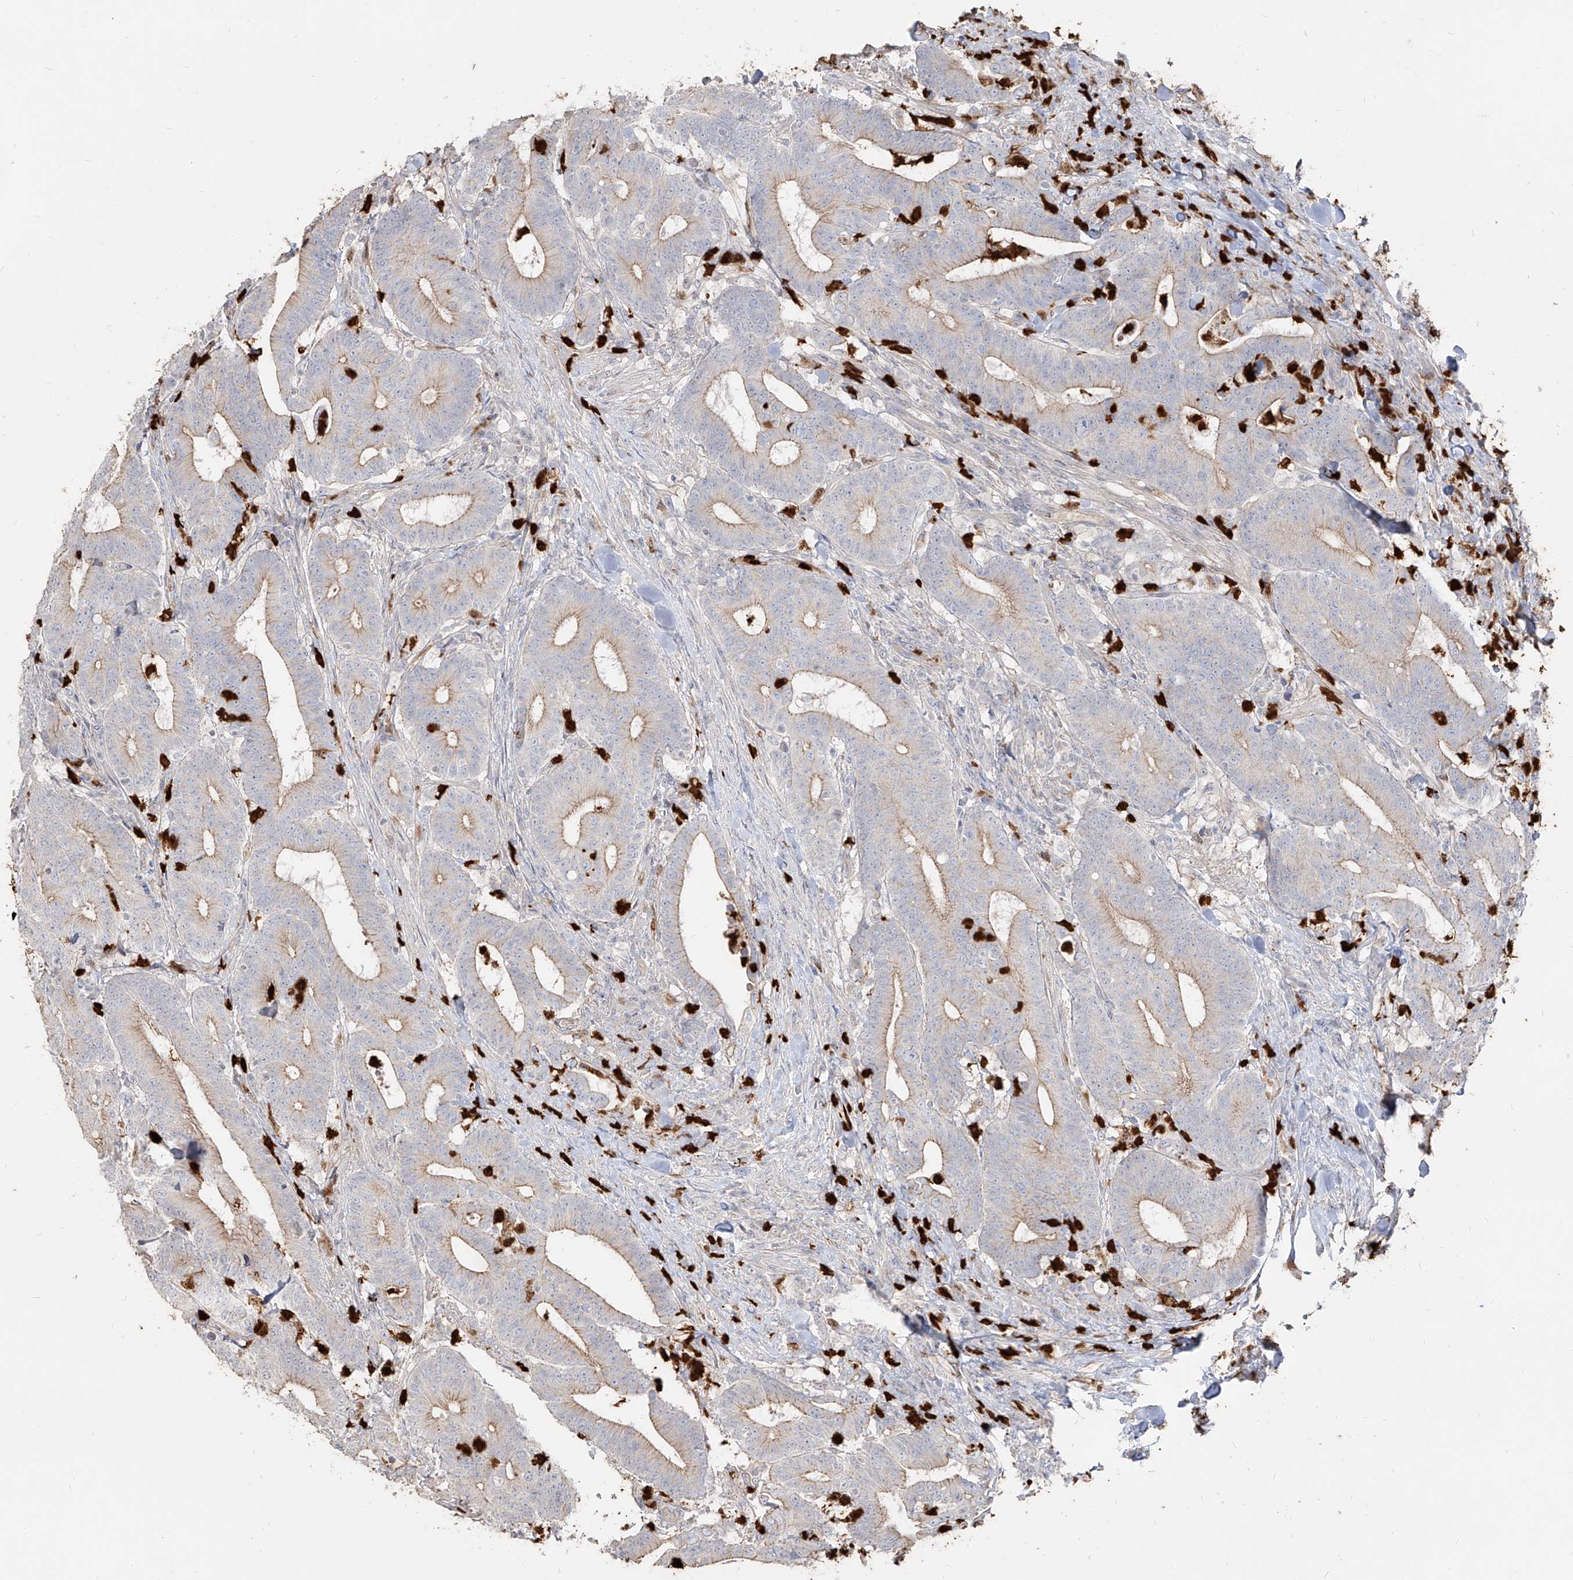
{"staining": {"intensity": "weak", "quantity": "25%-75%", "location": "cytoplasmic/membranous"}, "tissue": "colorectal cancer", "cell_type": "Tumor cells", "image_type": "cancer", "snomed": [{"axis": "morphology", "description": "Adenocarcinoma, NOS"}, {"axis": "topography", "description": "Colon"}], "caption": "Immunohistochemical staining of colorectal adenocarcinoma demonstrates low levels of weak cytoplasmic/membranous positivity in about 25%-75% of tumor cells.", "gene": "ZNF227", "patient": {"sex": "female", "age": 66}}